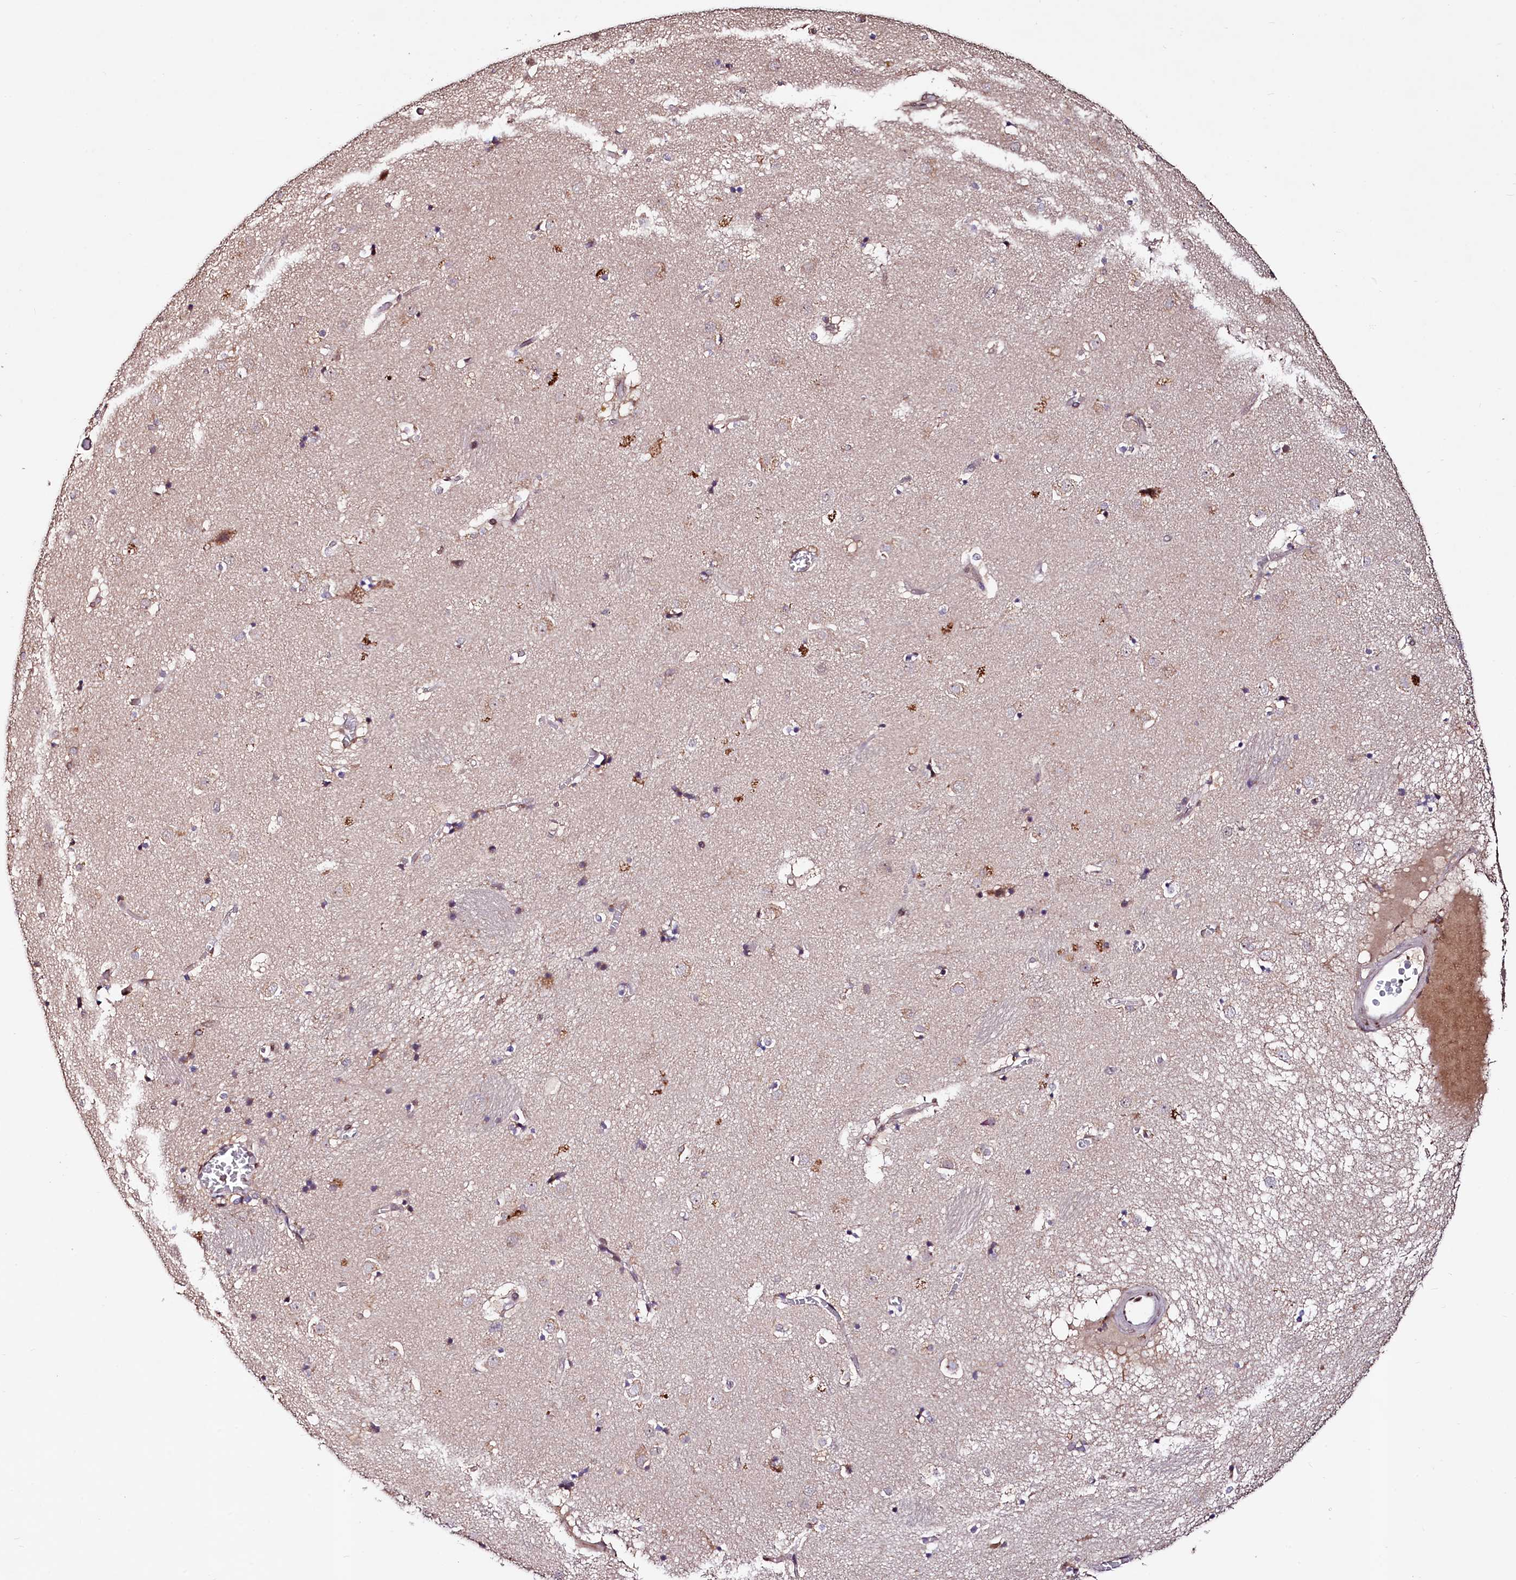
{"staining": {"intensity": "negative", "quantity": "none", "location": "none"}, "tissue": "caudate", "cell_type": "Glial cells", "image_type": "normal", "snomed": [{"axis": "morphology", "description": "Normal tissue, NOS"}, {"axis": "topography", "description": "Lateral ventricle wall"}], "caption": "There is no significant expression in glial cells of caudate. (DAB immunohistochemistry (IHC) visualized using brightfield microscopy, high magnification).", "gene": "C5orf15", "patient": {"sex": "male", "age": 70}}